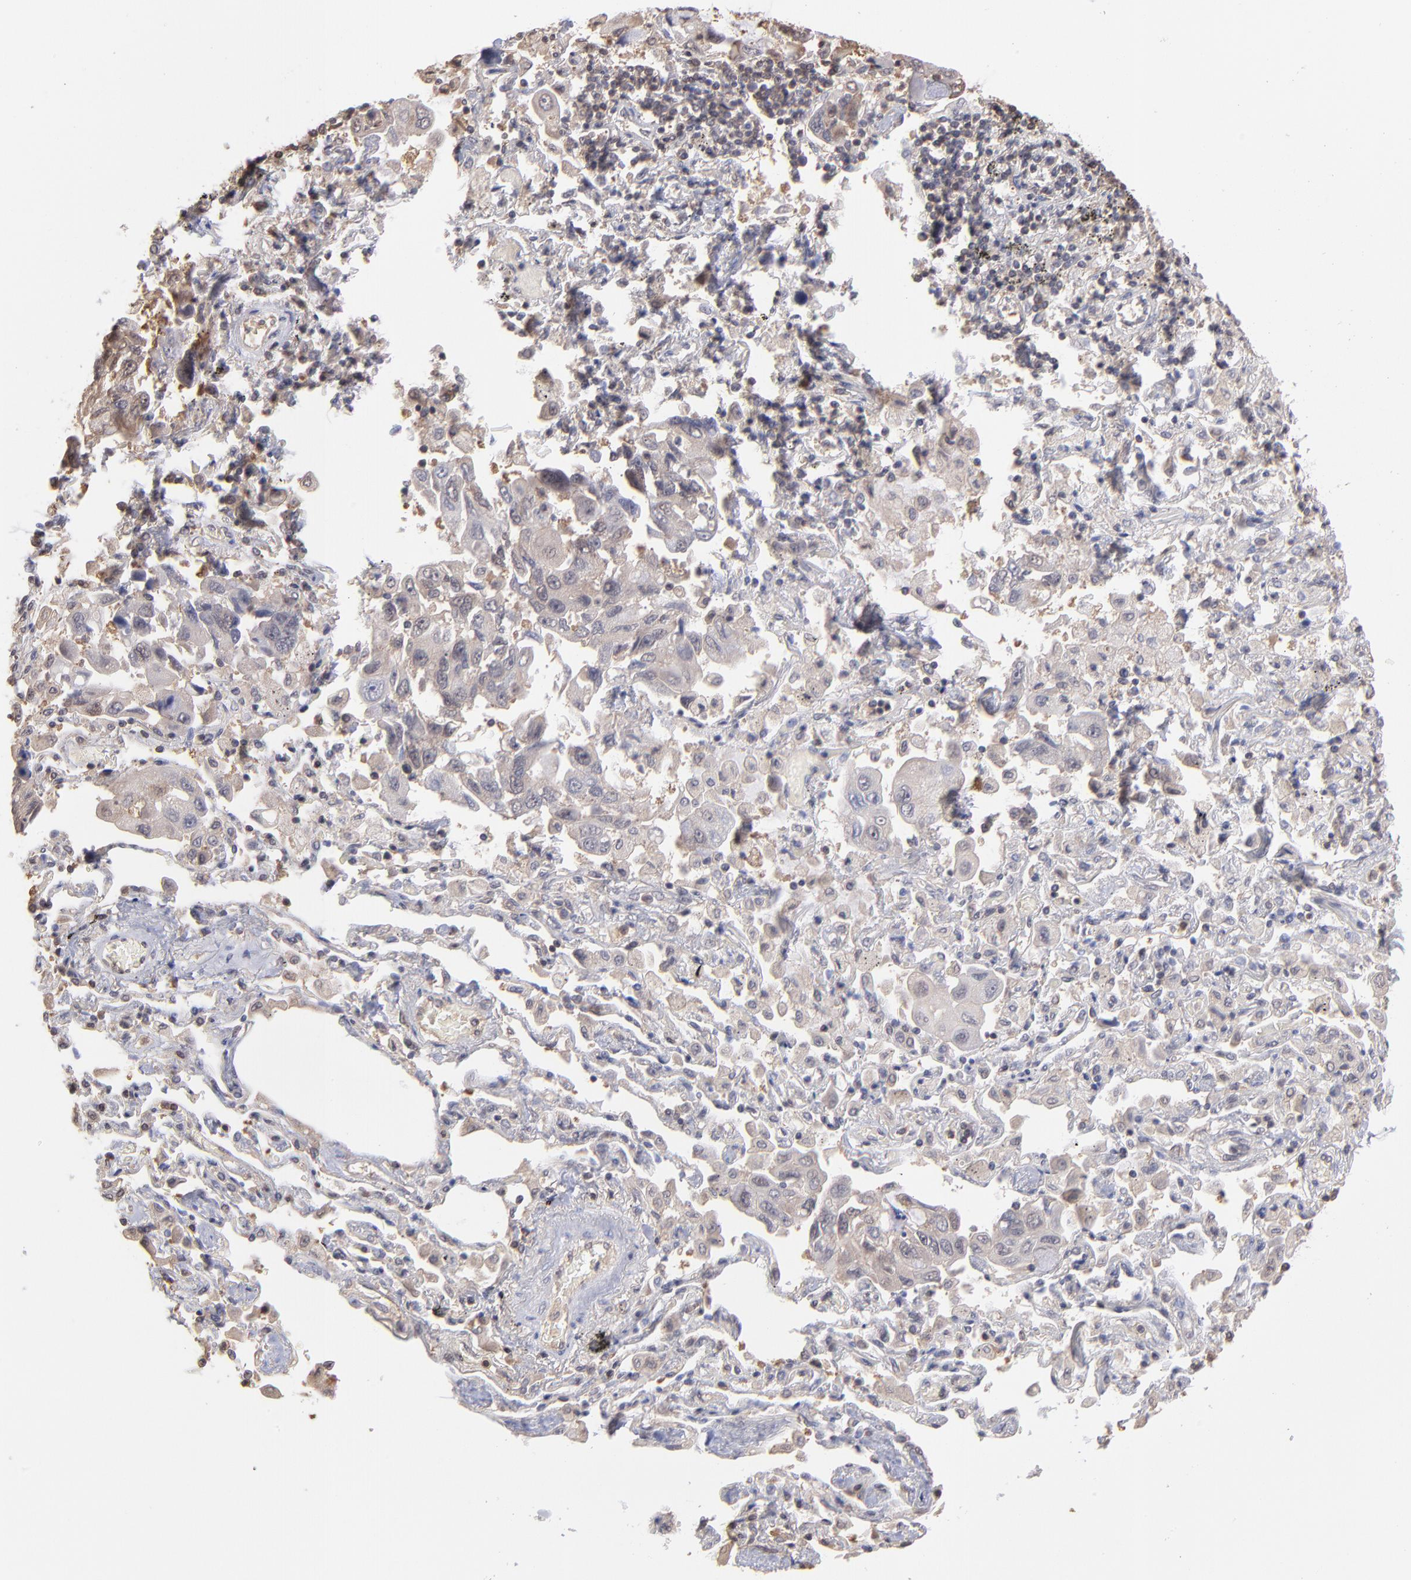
{"staining": {"intensity": "weak", "quantity": "<25%", "location": "cytoplasmic/membranous"}, "tissue": "lung cancer", "cell_type": "Tumor cells", "image_type": "cancer", "snomed": [{"axis": "morphology", "description": "Adenocarcinoma, NOS"}, {"axis": "topography", "description": "Lung"}], "caption": "High power microscopy histopathology image of an immunohistochemistry (IHC) micrograph of lung cancer (adenocarcinoma), revealing no significant expression in tumor cells. (Immunohistochemistry, brightfield microscopy, high magnification).", "gene": "MAP2K2", "patient": {"sex": "male", "age": 64}}